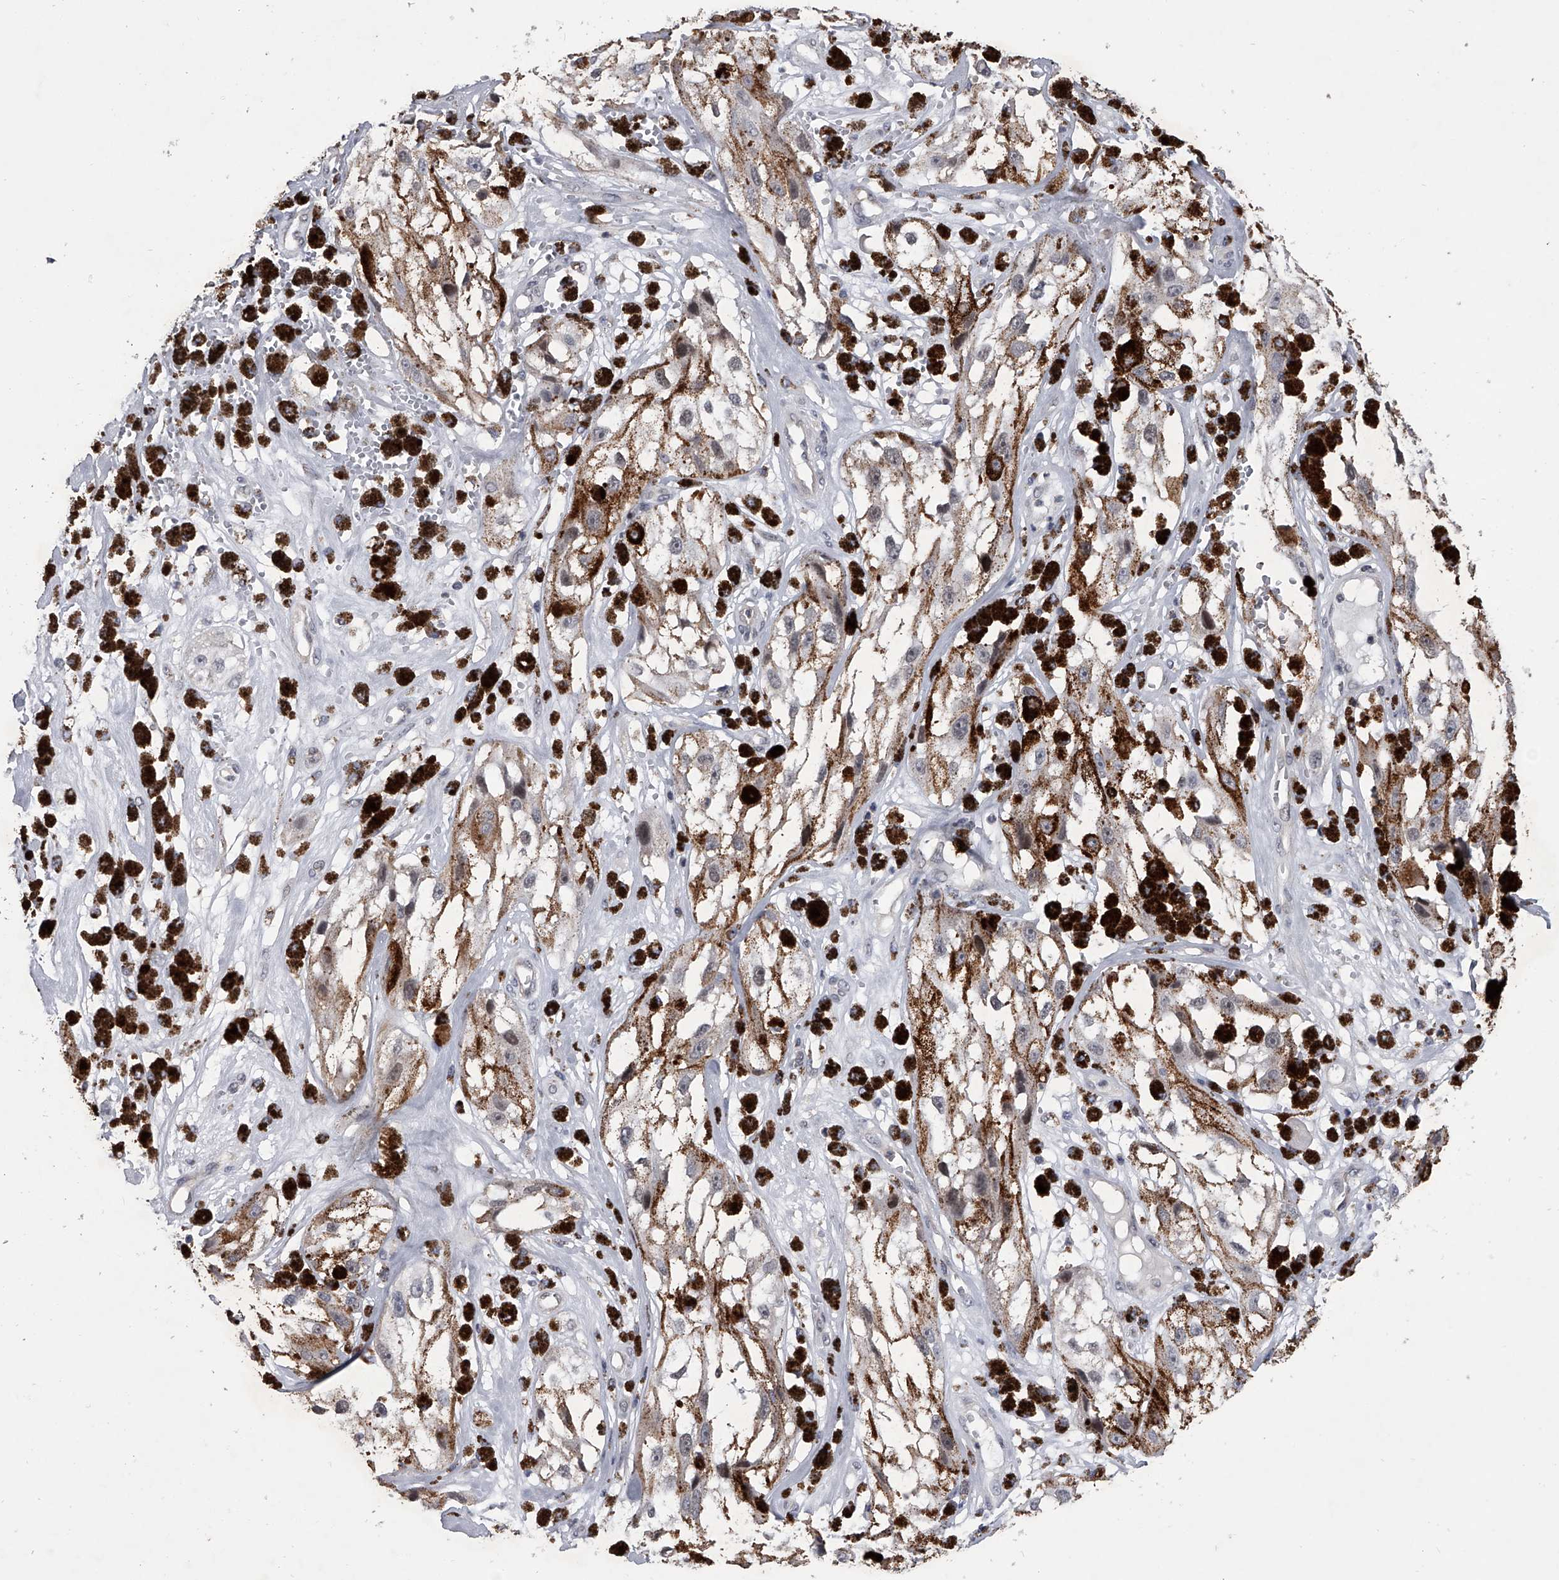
{"staining": {"intensity": "negative", "quantity": "none", "location": "none"}, "tissue": "melanoma", "cell_type": "Tumor cells", "image_type": "cancer", "snomed": [{"axis": "morphology", "description": "Malignant melanoma, NOS"}, {"axis": "topography", "description": "Skin"}], "caption": "A micrograph of human malignant melanoma is negative for staining in tumor cells. (Brightfield microscopy of DAB immunohistochemistry at high magnification).", "gene": "MAP4K3", "patient": {"sex": "male", "age": 88}}